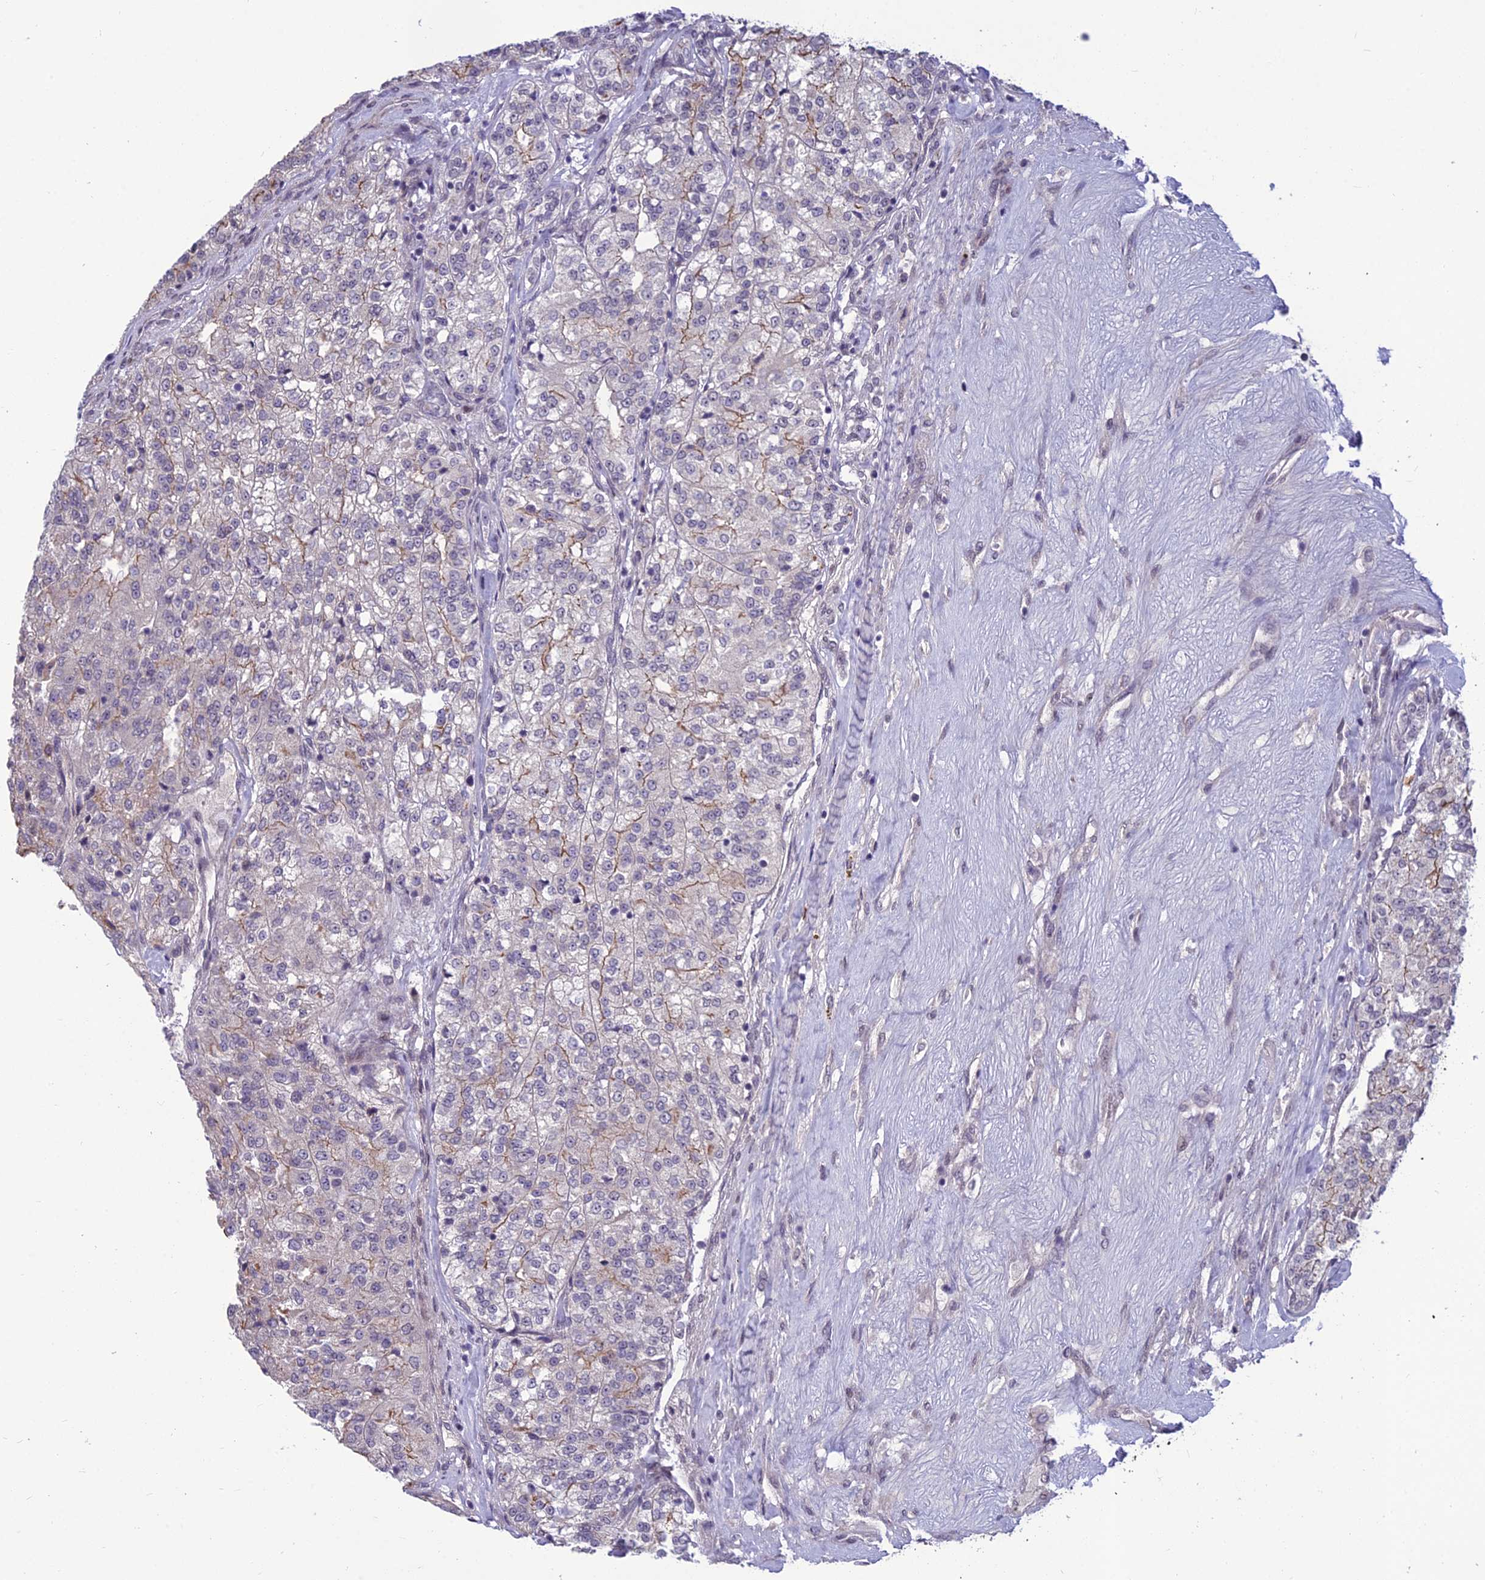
{"staining": {"intensity": "negative", "quantity": "none", "location": "none"}, "tissue": "renal cancer", "cell_type": "Tumor cells", "image_type": "cancer", "snomed": [{"axis": "morphology", "description": "Adenocarcinoma, NOS"}, {"axis": "topography", "description": "Kidney"}], "caption": "The micrograph demonstrates no staining of tumor cells in renal cancer.", "gene": "FBRS", "patient": {"sex": "female", "age": 63}}